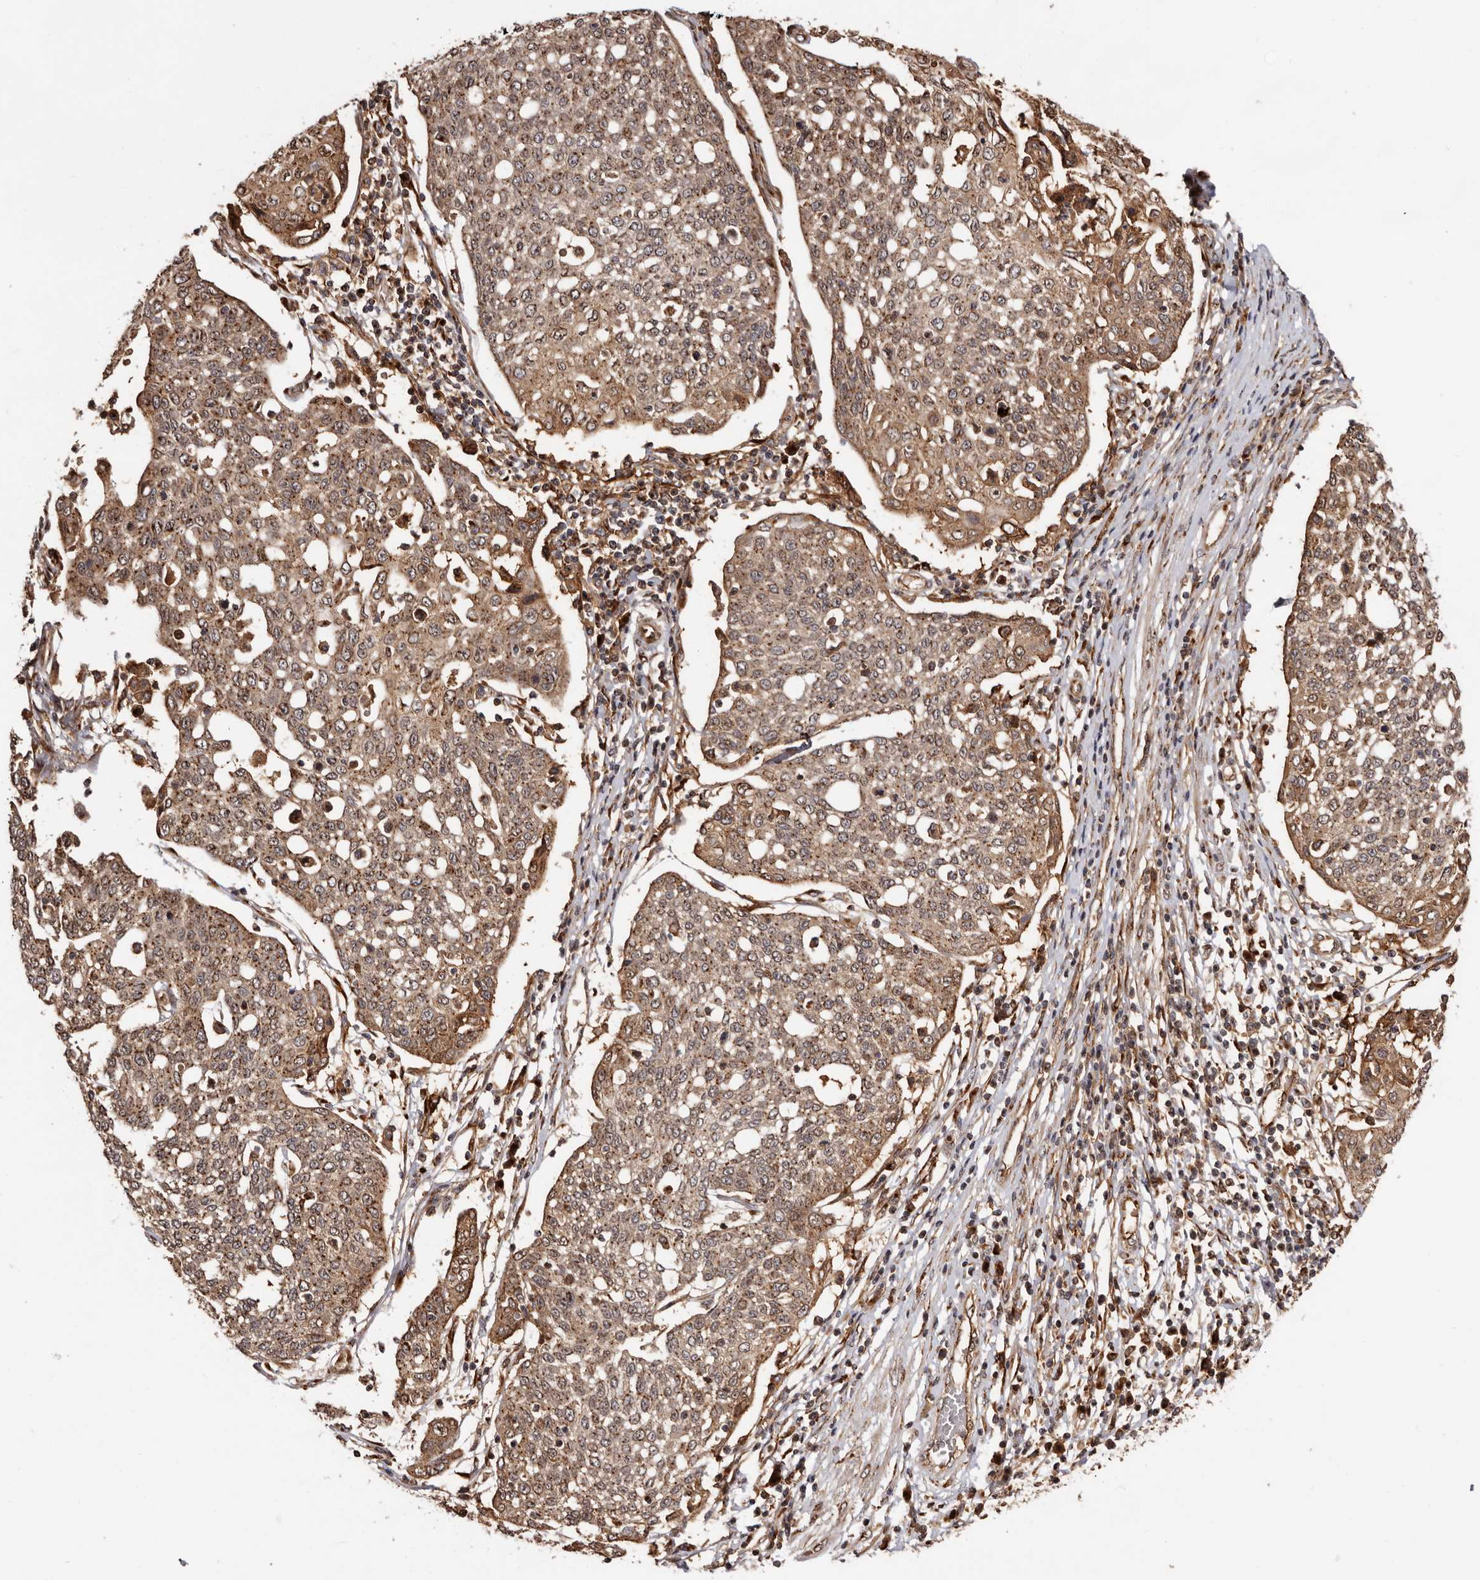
{"staining": {"intensity": "strong", "quantity": ">75%", "location": "cytoplasmic/membranous,nuclear"}, "tissue": "cervical cancer", "cell_type": "Tumor cells", "image_type": "cancer", "snomed": [{"axis": "morphology", "description": "Squamous cell carcinoma, NOS"}, {"axis": "topography", "description": "Cervix"}], "caption": "Human cervical cancer stained with a brown dye reveals strong cytoplasmic/membranous and nuclear positive positivity in about >75% of tumor cells.", "gene": "GPR27", "patient": {"sex": "female", "age": 34}}